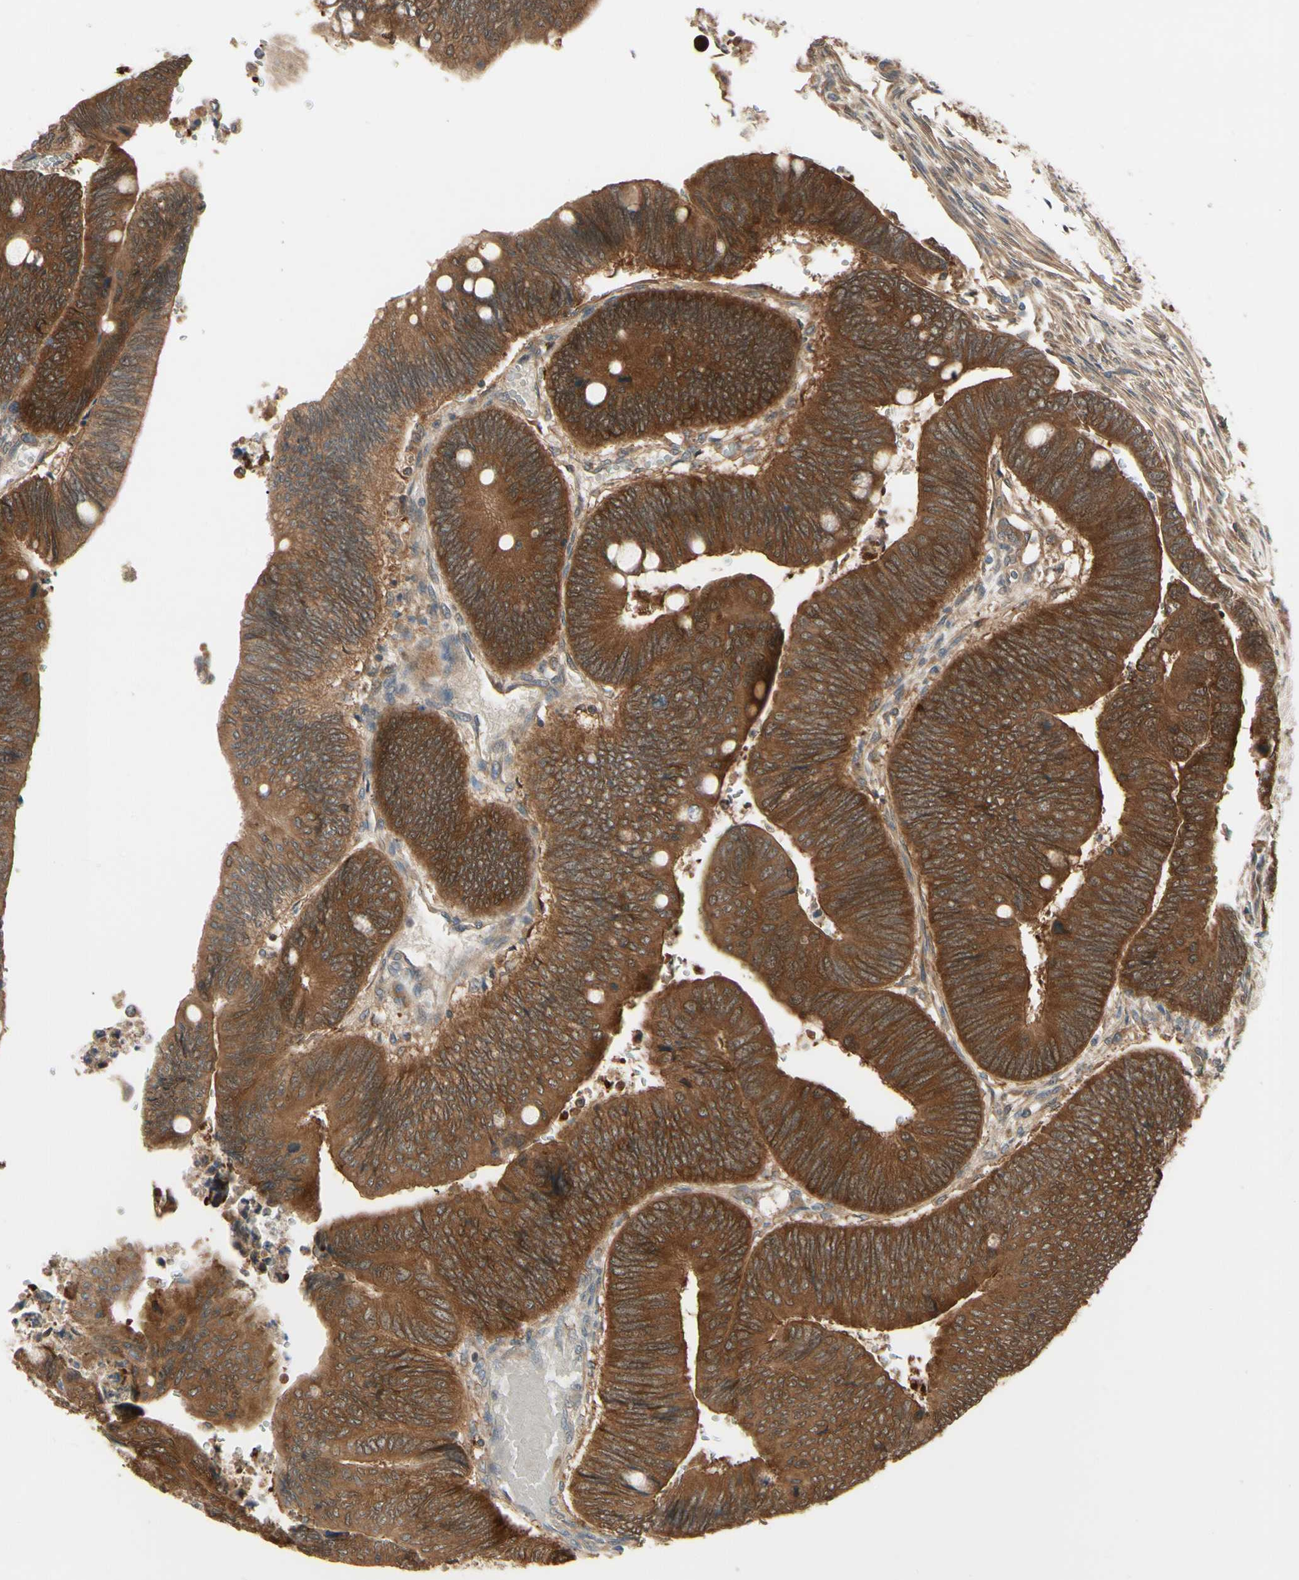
{"staining": {"intensity": "strong", "quantity": ">75%", "location": "cytoplasmic/membranous"}, "tissue": "colorectal cancer", "cell_type": "Tumor cells", "image_type": "cancer", "snomed": [{"axis": "morphology", "description": "Normal tissue, NOS"}, {"axis": "morphology", "description": "Adenocarcinoma, NOS"}, {"axis": "topography", "description": "Rectum"}, {"axis": "topography", "description": "Peripheral nerve tissue"}], "caption": "Strong cytoplasmic/membranous expression is seen in approximately >75% of tumor cells in colorectal cancer.", "gene": "NME1-NME2", "patient": {"sex": "male", "age": 92}}